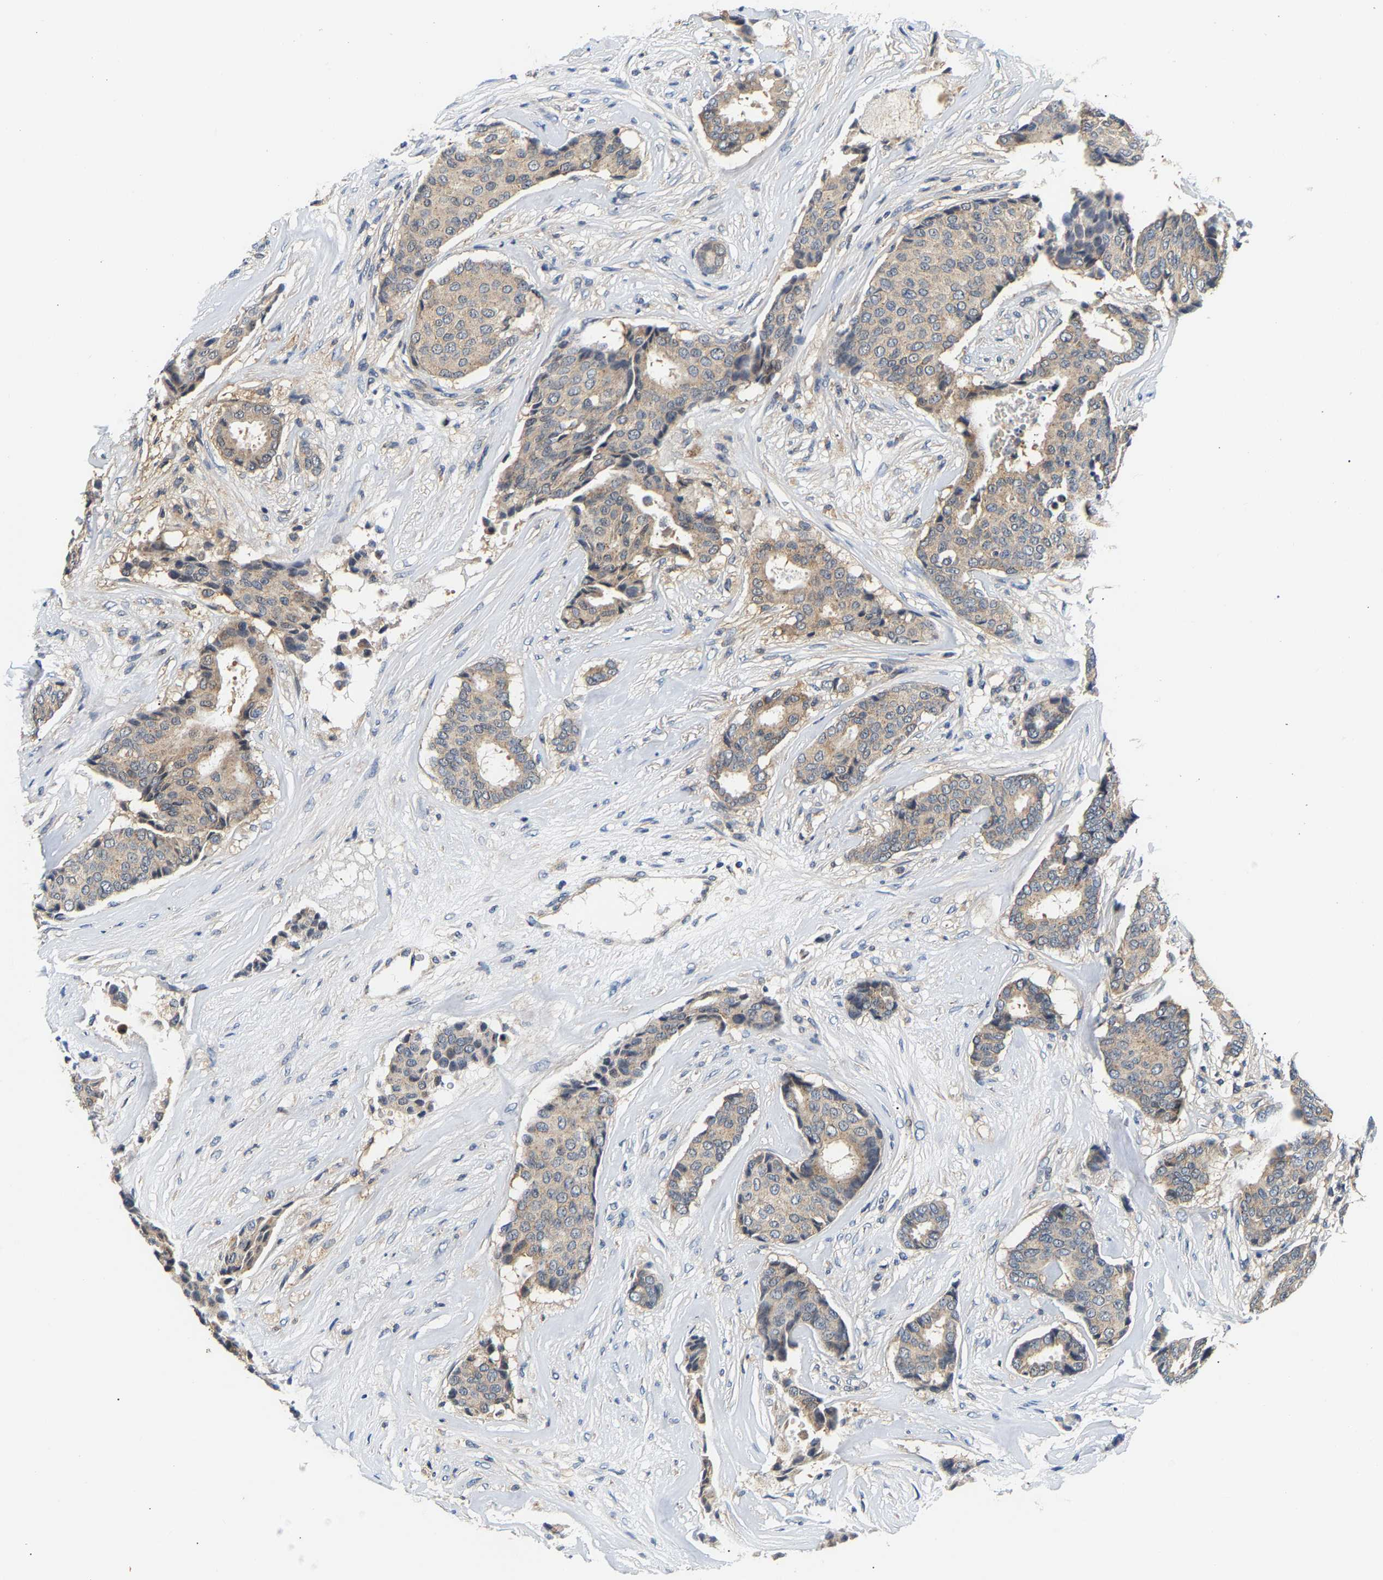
{"staining": {"intensity": "weak", "quantity": ">75%", "location": "cytoplasmic/membranous"}, "tissue": "breast cancer", "cell_type": "Tumor cells", "image_type": "cancer", "snomed": [{"axis": "morphology", "description": "Duct carcinoma"}, {"axis": "topography", "description": "Breast"}], "caption": "IHC (DAB) staining of breast cancer (infiltrating ductal carcinoma) reveals weak cytoplasmic/membranous protein expression in approximately >75% of tumor cells. (brown staining indicates protein expression, while blue staining denotes nuclei).", "gene": "PPID", "patient": {"sex": "female", "age": 75}}